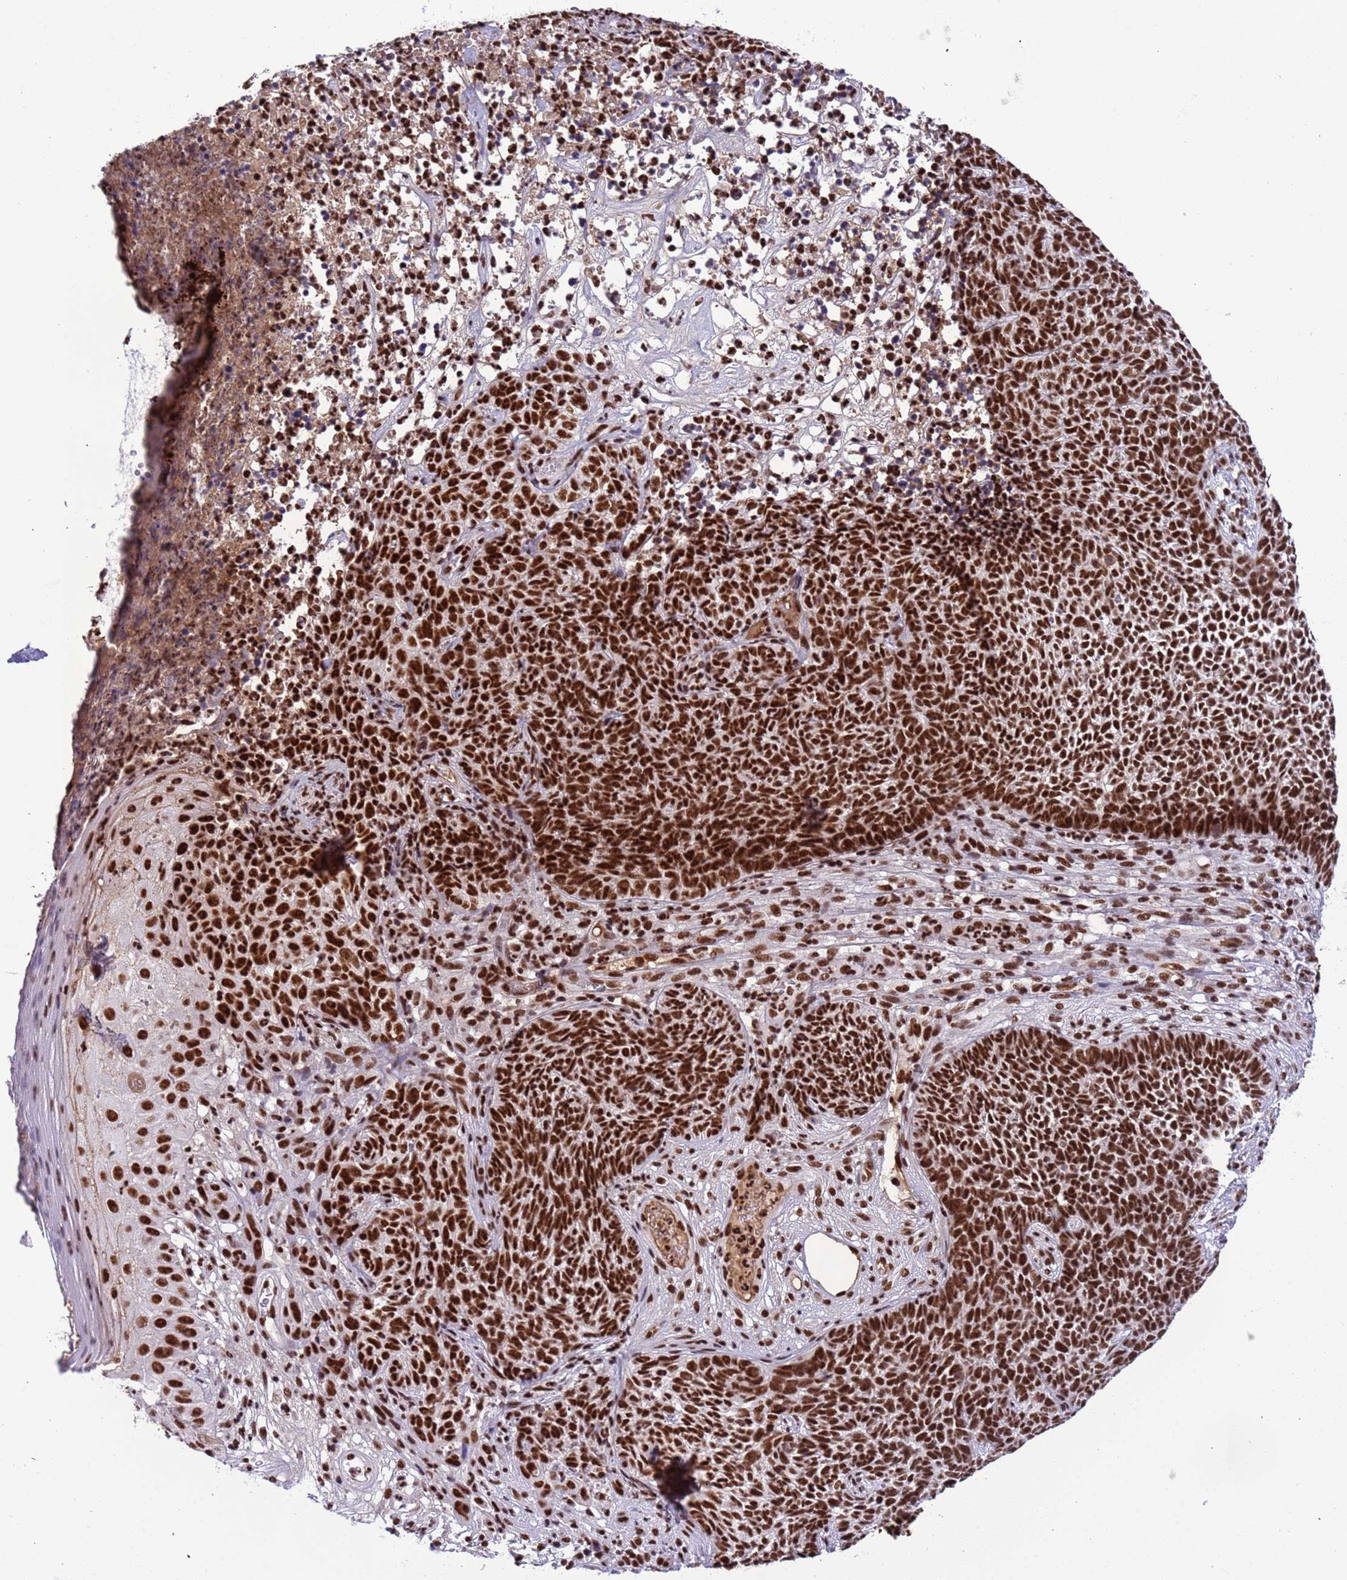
{"staining": {"intensity": "strong", "quantity": ">75%", "location": "nuclear"}, "tissue": "skin cancer", "cell_type": "Tumor cells", "image_type": "cancer", "snomed": [{"axis": "morphology", "description": "Basal cell carcinoma"}, {"axis": "topography", "description": "Skin"}], "caption": "Skin cancer (basal cell carcinoma) stained with a brown dye exhibits strong nuclear positive expression in about >75% of tumor cells.", "gene": "SRRT", "patient": {"sex": "female", "age": 84}}